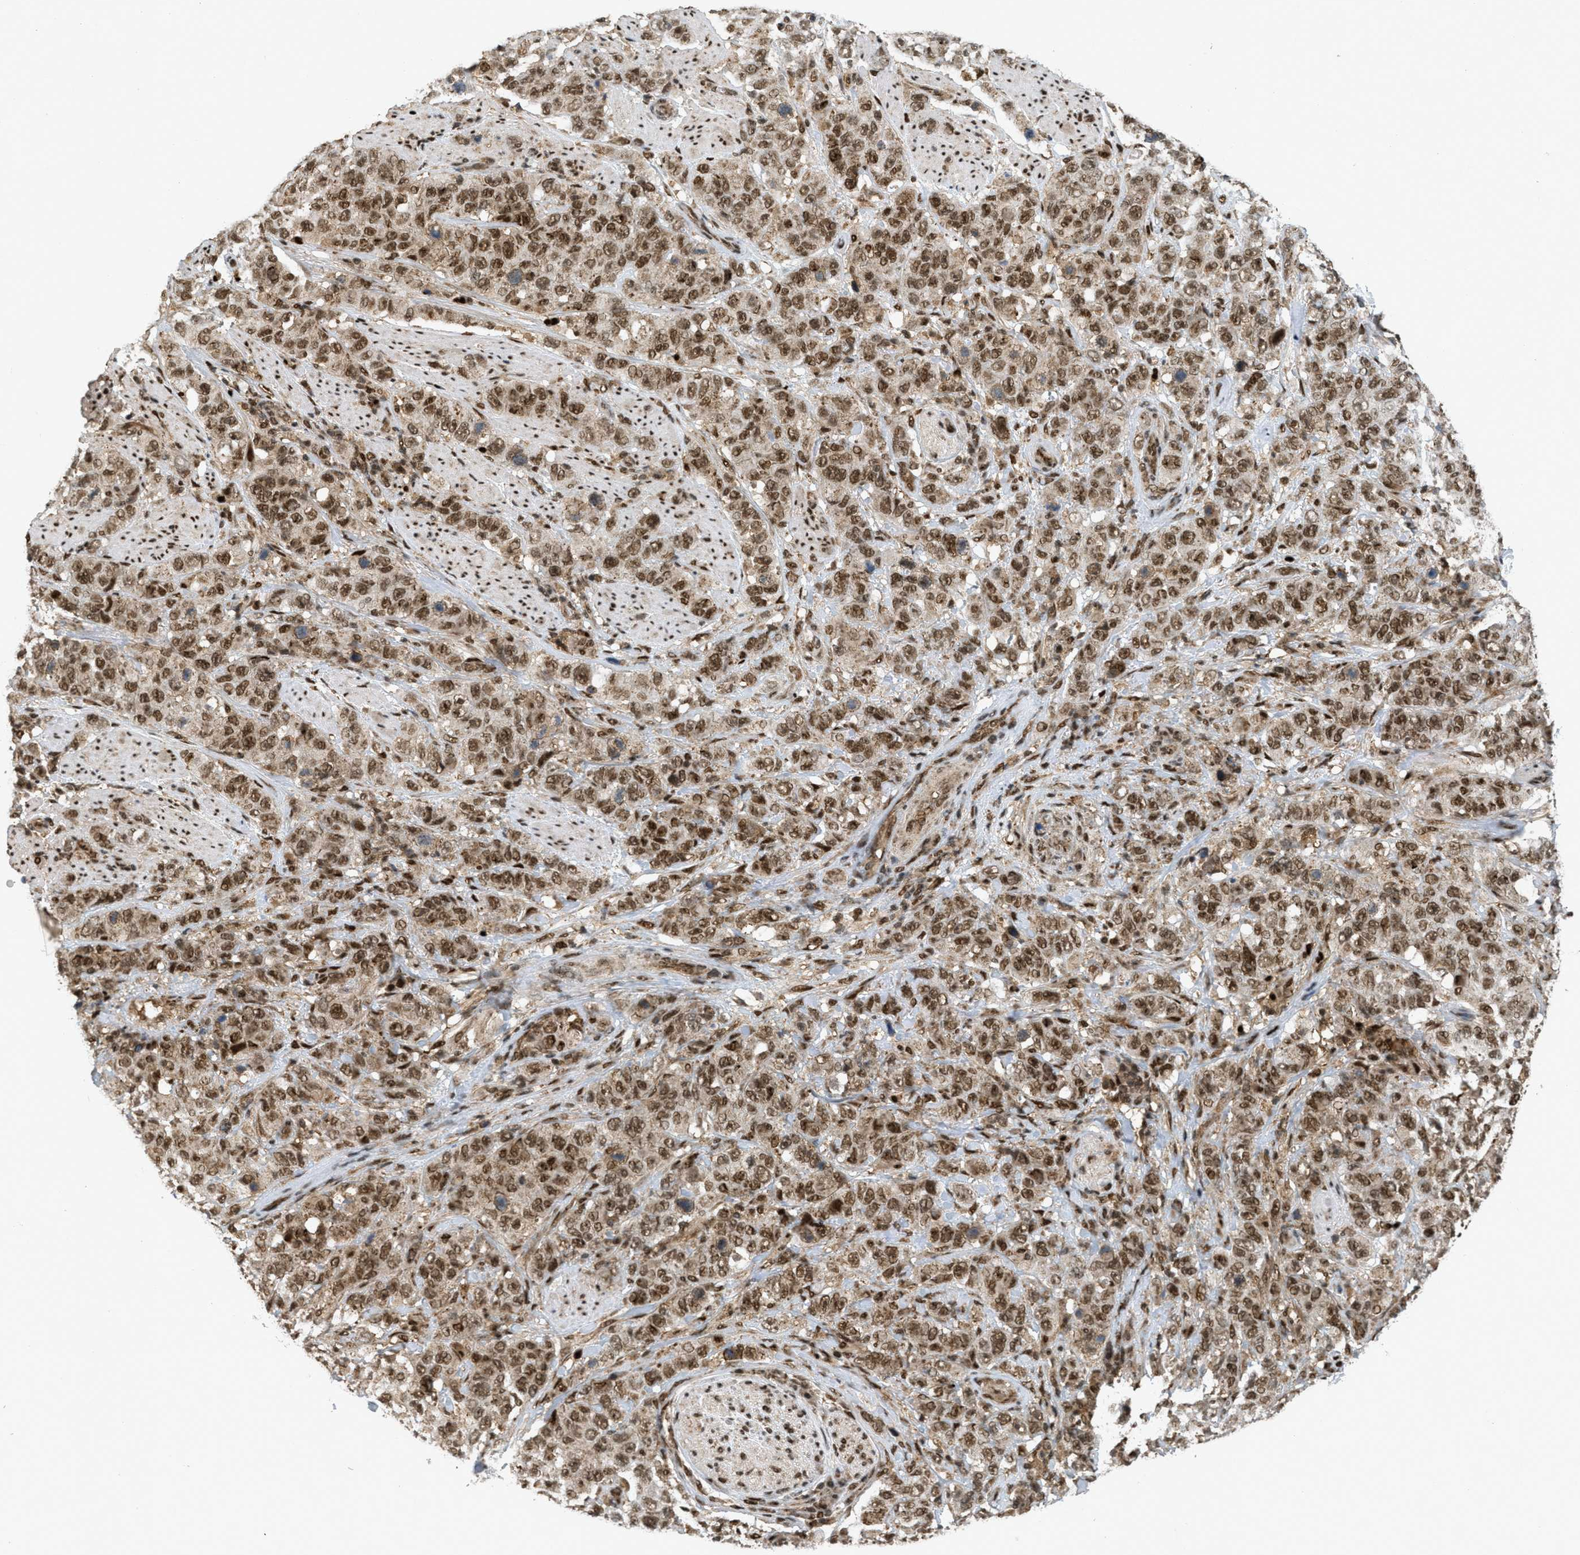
{"staining": {"intensity": "moderate", "quantity": ">75%", "location": "cytoplasmic/membranous,nuclear"}, "tissue": "stomach cancer", "cell_type": "Tumor cells", "image_type": "cancer", "snomed": [{"axis": "morphology", "description": "Adenocarcinoma, NOS"}, {"axis": "topography", "description": "Stomach"}], "caption": "Stomach cancer (adenocarcinoma) was stained to show a protein in brown. There is medium levels of moderate cytoplasmic/membranous and nuclear expression in about >75% of tumor cells.", "gene": "TLK1", "patient": {"sex": "male", "age": 48}}